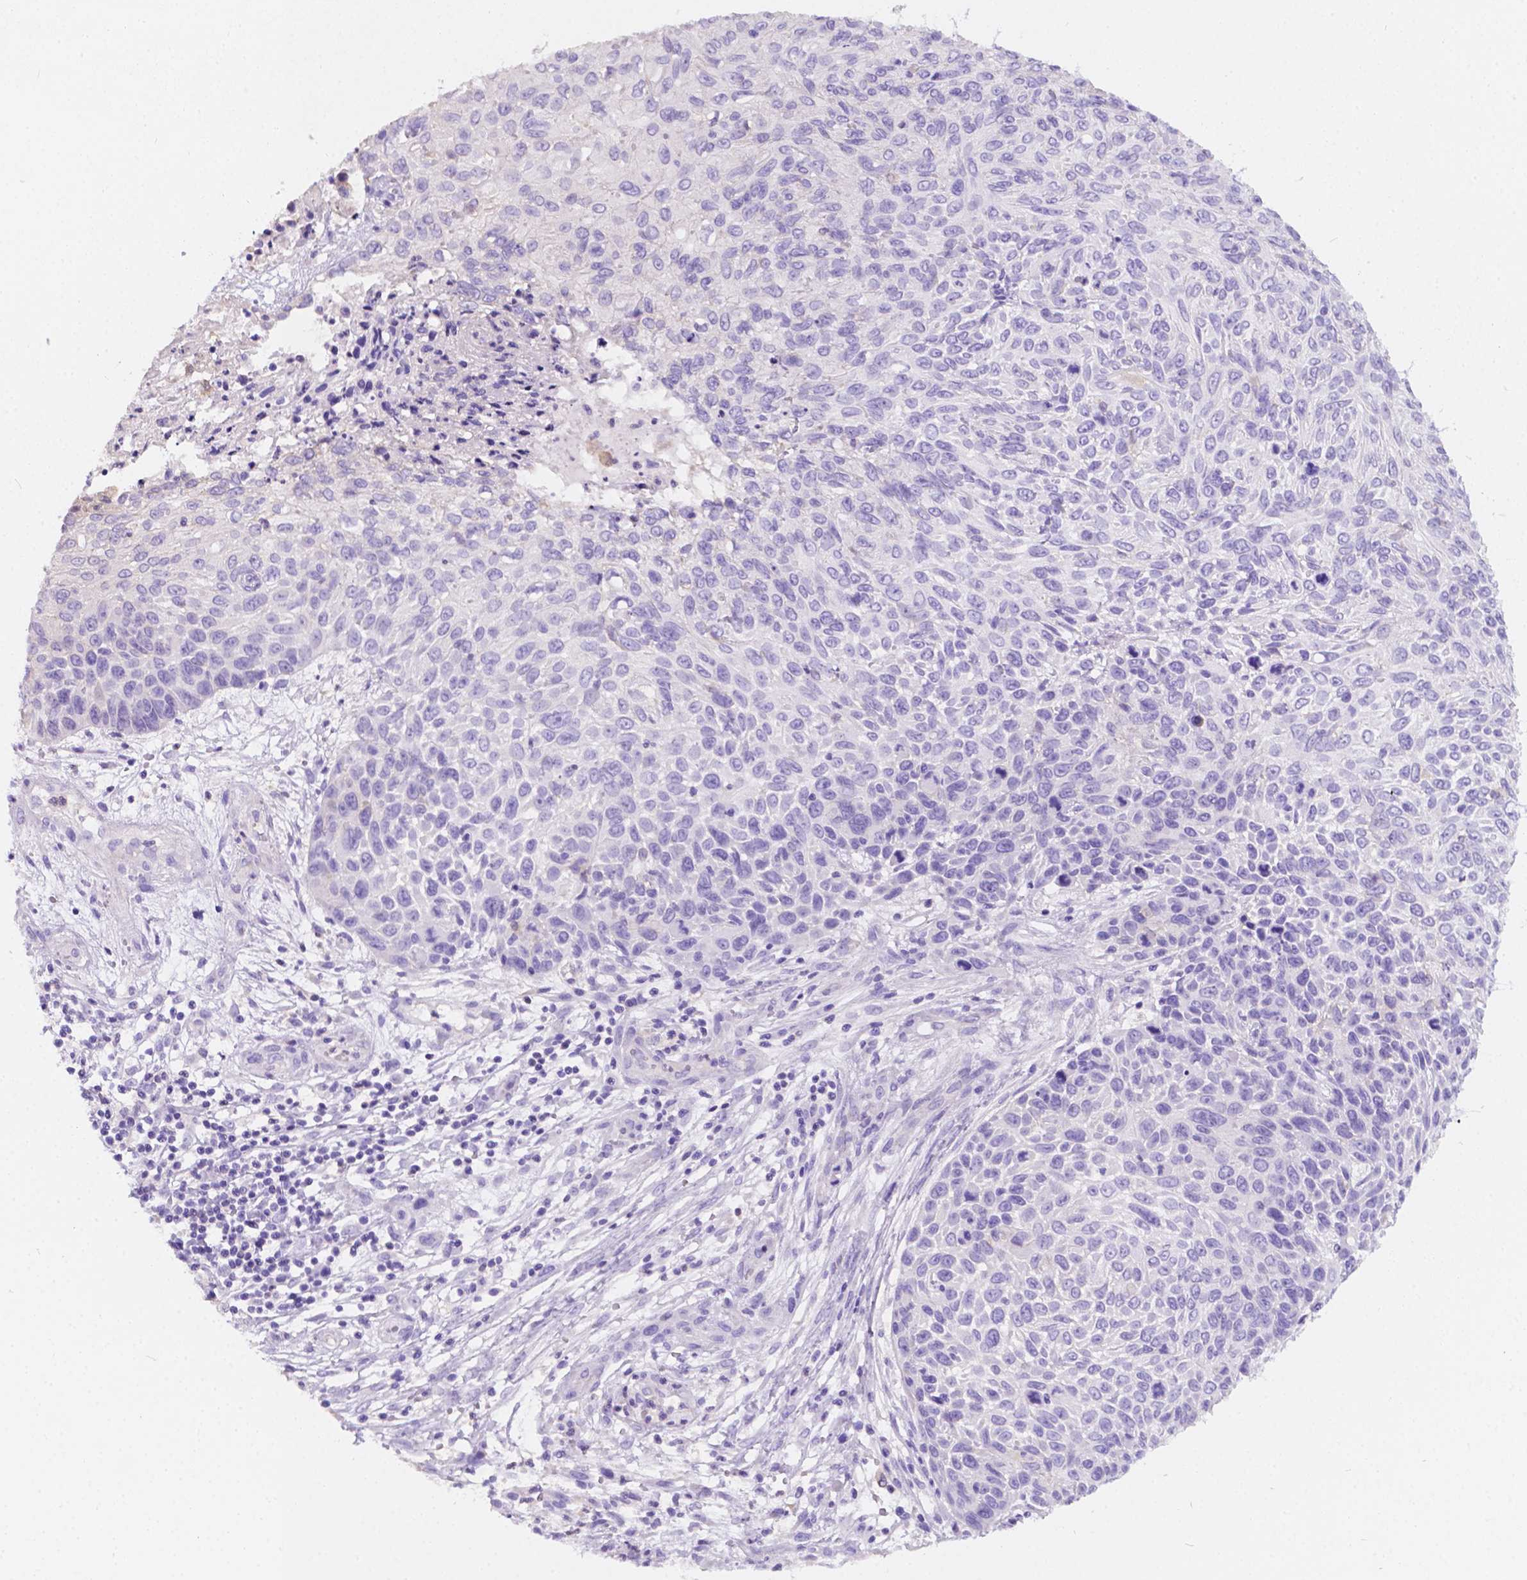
{"staining": {"intensity": "negative", "quantity": "none", "location": "none"}, "tissue": "skin cancer", "cell_type": "Tumor cells", "image_type": "cancer", "snomed": [{"axis": "morphology", "description": "Squamous cell carcinoma, NOS"}, {"axis": "topography", "description": "Skin"}], "caption": "This is a image of immunohistochemistry (IHC) staining of squamous cell carcinoma (skin), which shows no staining in tumor cells.", "gene": "GNAO1", "patient": {"sex": "male", "age": 92}}